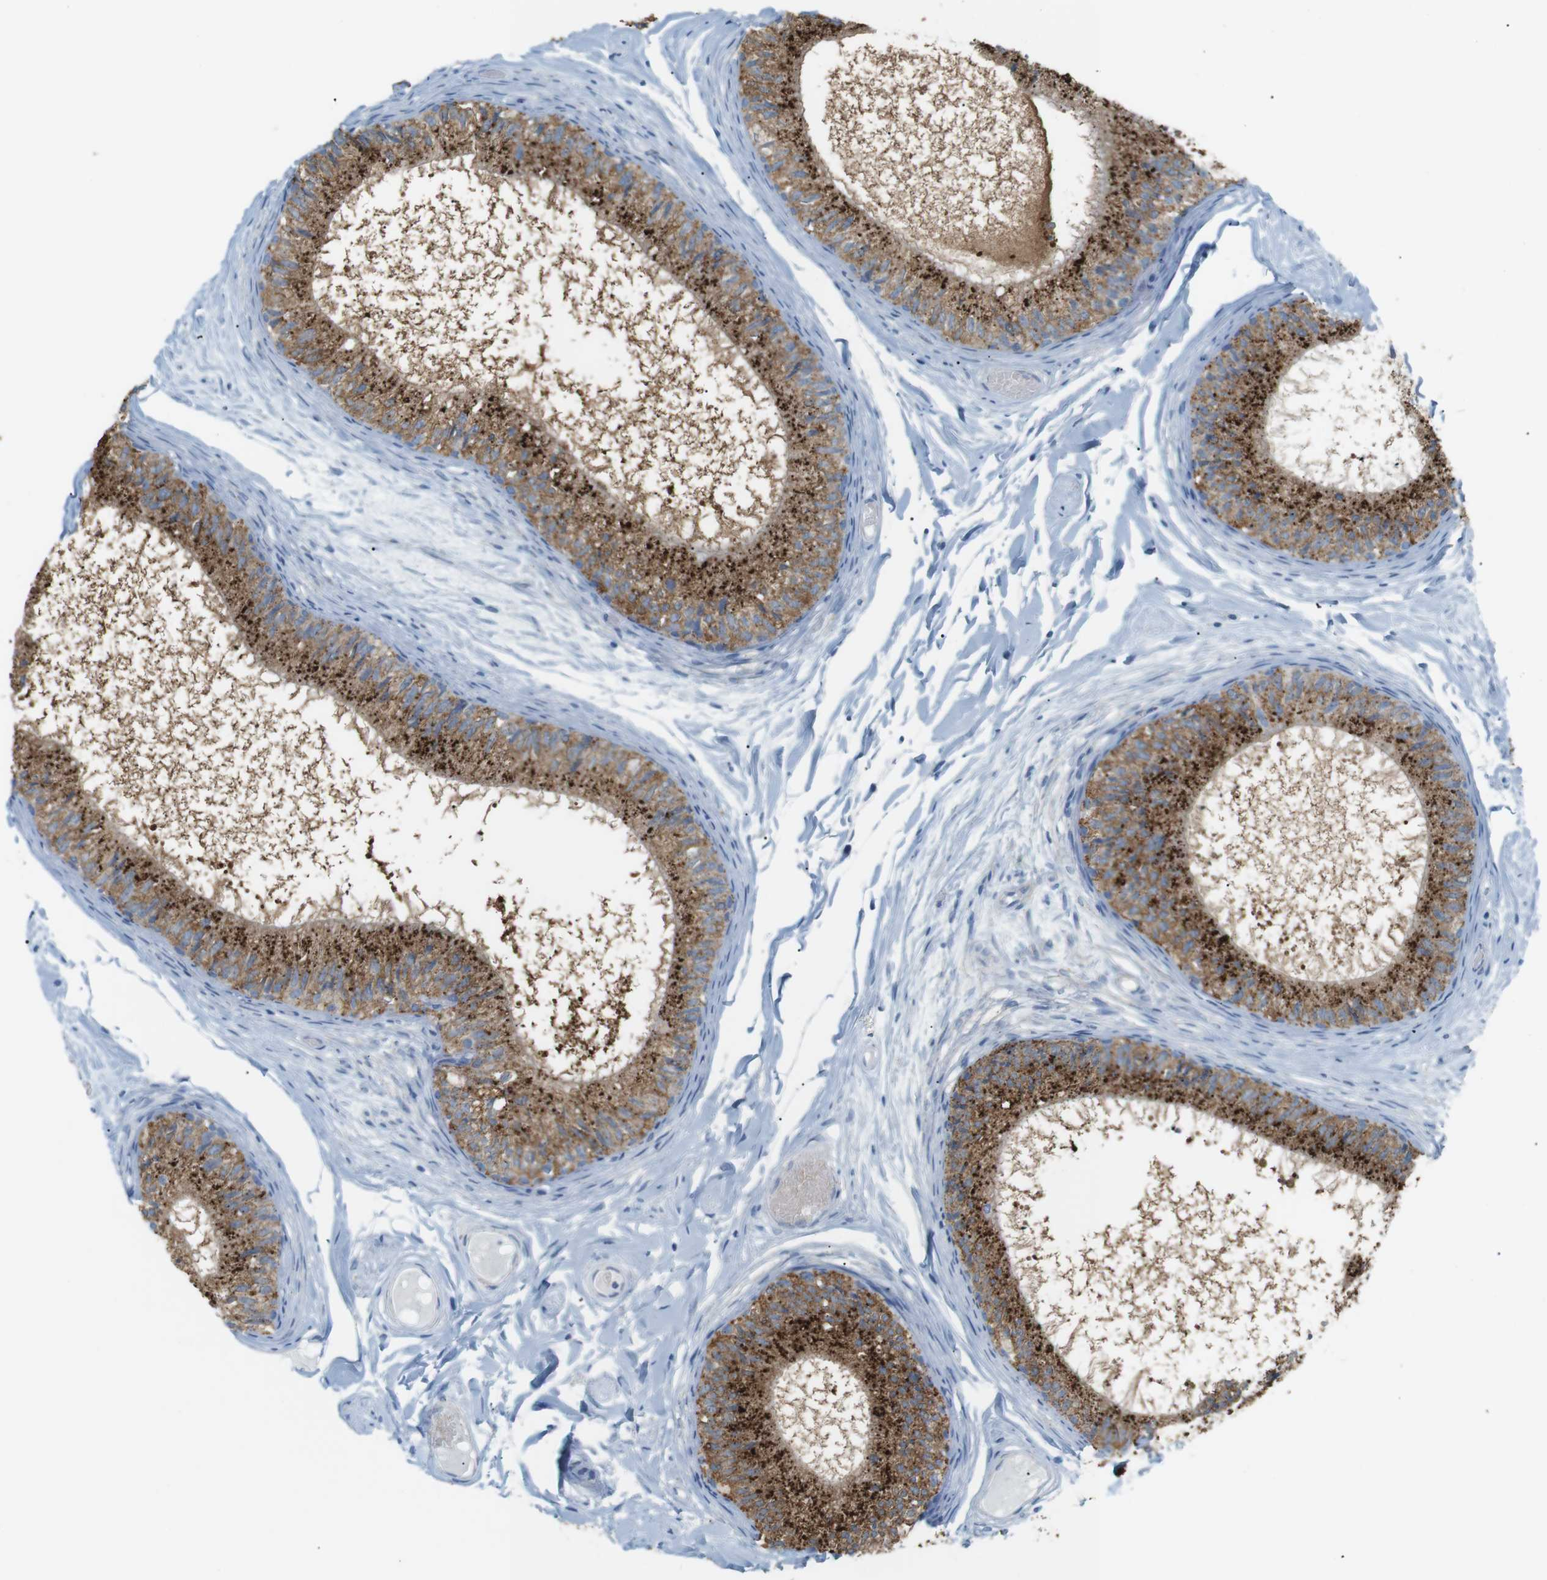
{"staining": {"intensity": "strong", "quantity": ">75%", "location": "cytoplasmic/membranous"}, "tissue": "epididymis", "cell_type": "Glandular cells", "image_type": "normal", "snomed": [{"axis": "morphology", "description": "Normal tissue, NOS"}, {"axis": "topography", "description": "Epididymis"}], "caption": "Strong cytoplasmic/membranous positivity for a protein is seen in about >75% of glandular cells of unremarkable epididymis using immunohistochemistry.", "gene": "VAMP1", "patient": {"sex": "male", "age": 46}}